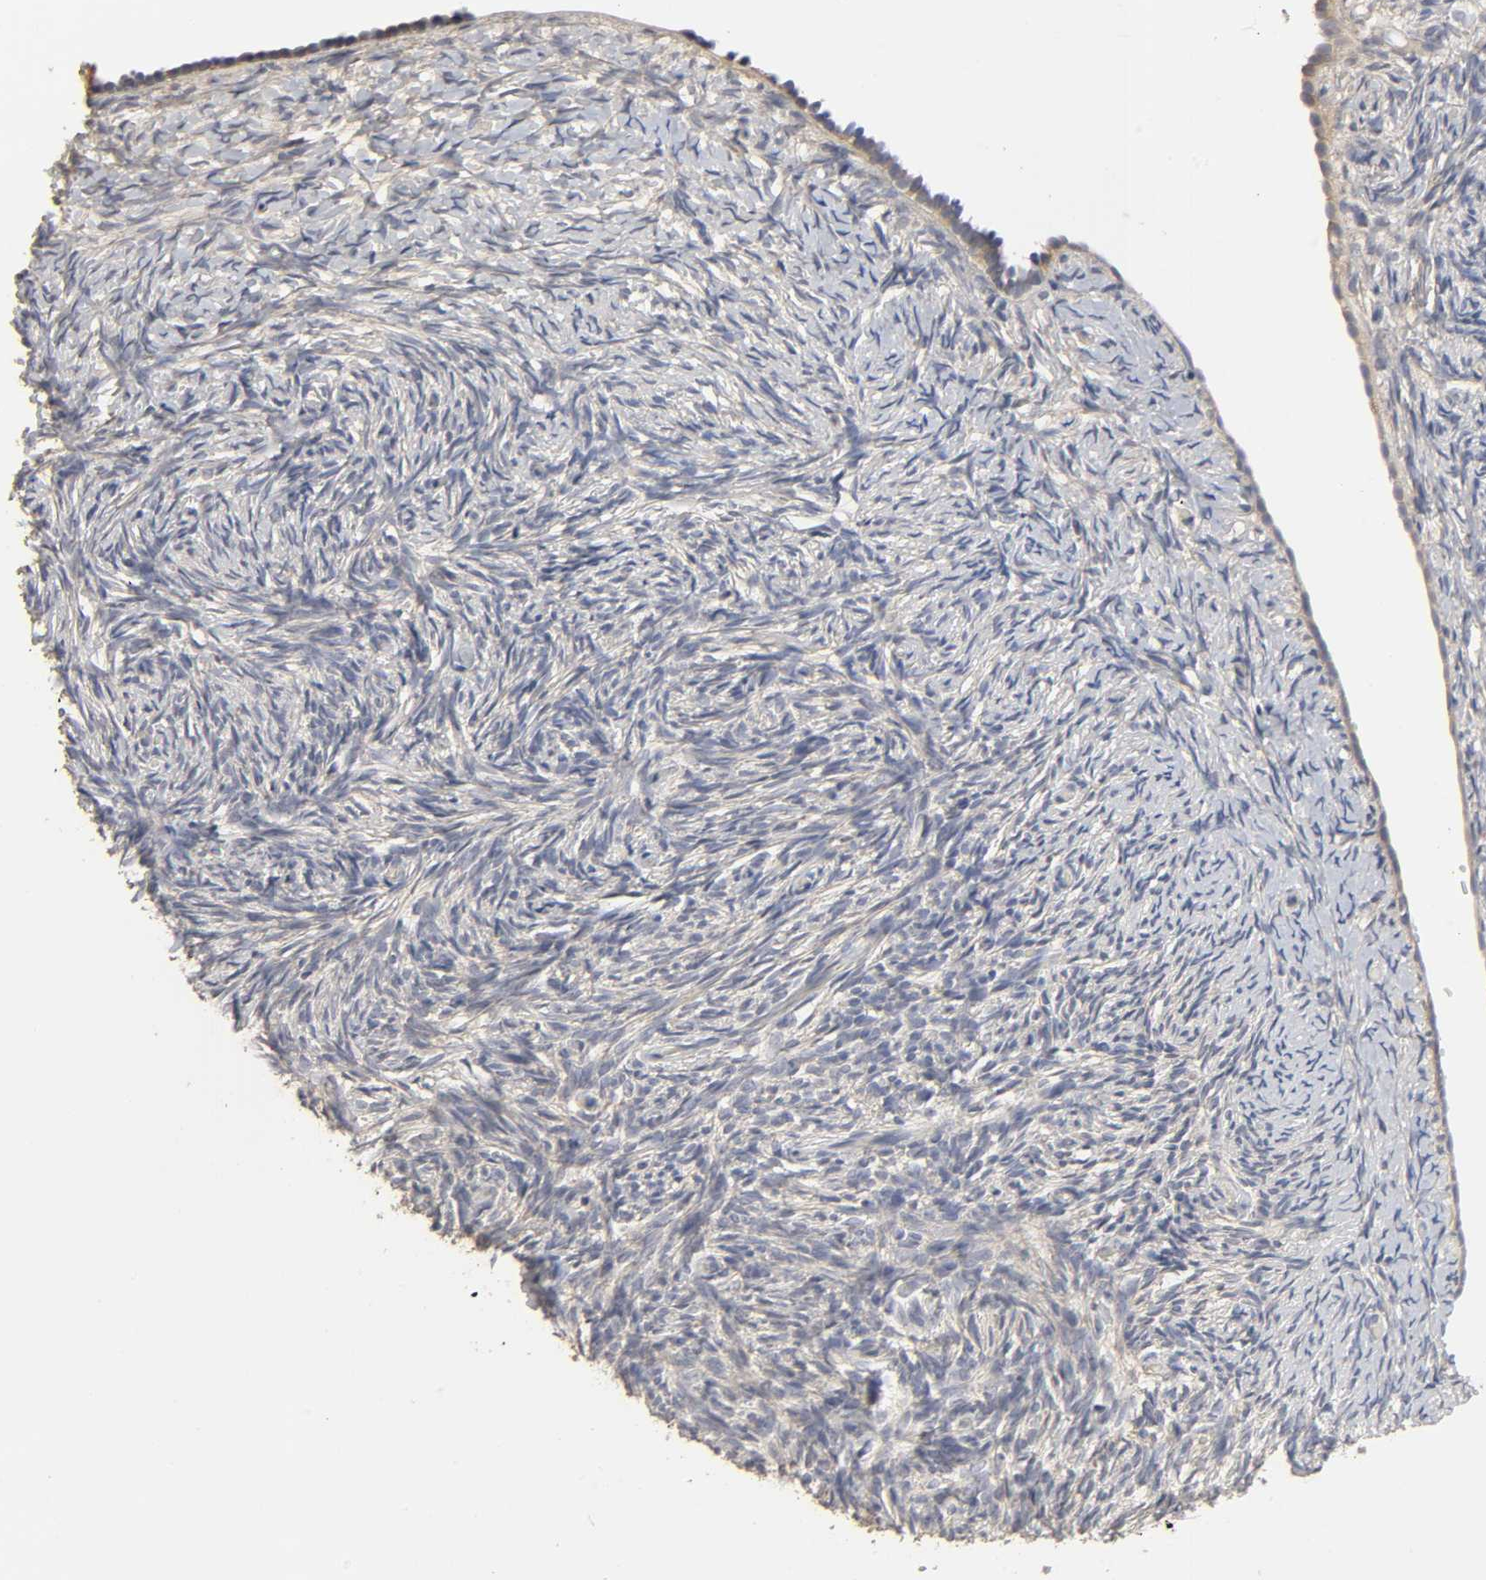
{"staining": {"intensity": "negative", "quantity": "none", "location": "none"}, "tissue": "ovary", "cell_type": "Ovarian stroma cells", "image_type": "normal", "snomed": [{"axis": "morphology", "description": "Normal tissue, NOS"}, {"axis": "topography", "description": "Ovary"}], "caption": "Immunohistochemistry of normal human ovary demonstrates no expression in ovarian stroma cells.", "gene": "SLC10A2", "patient": {"sex": "female", "age": 60}}